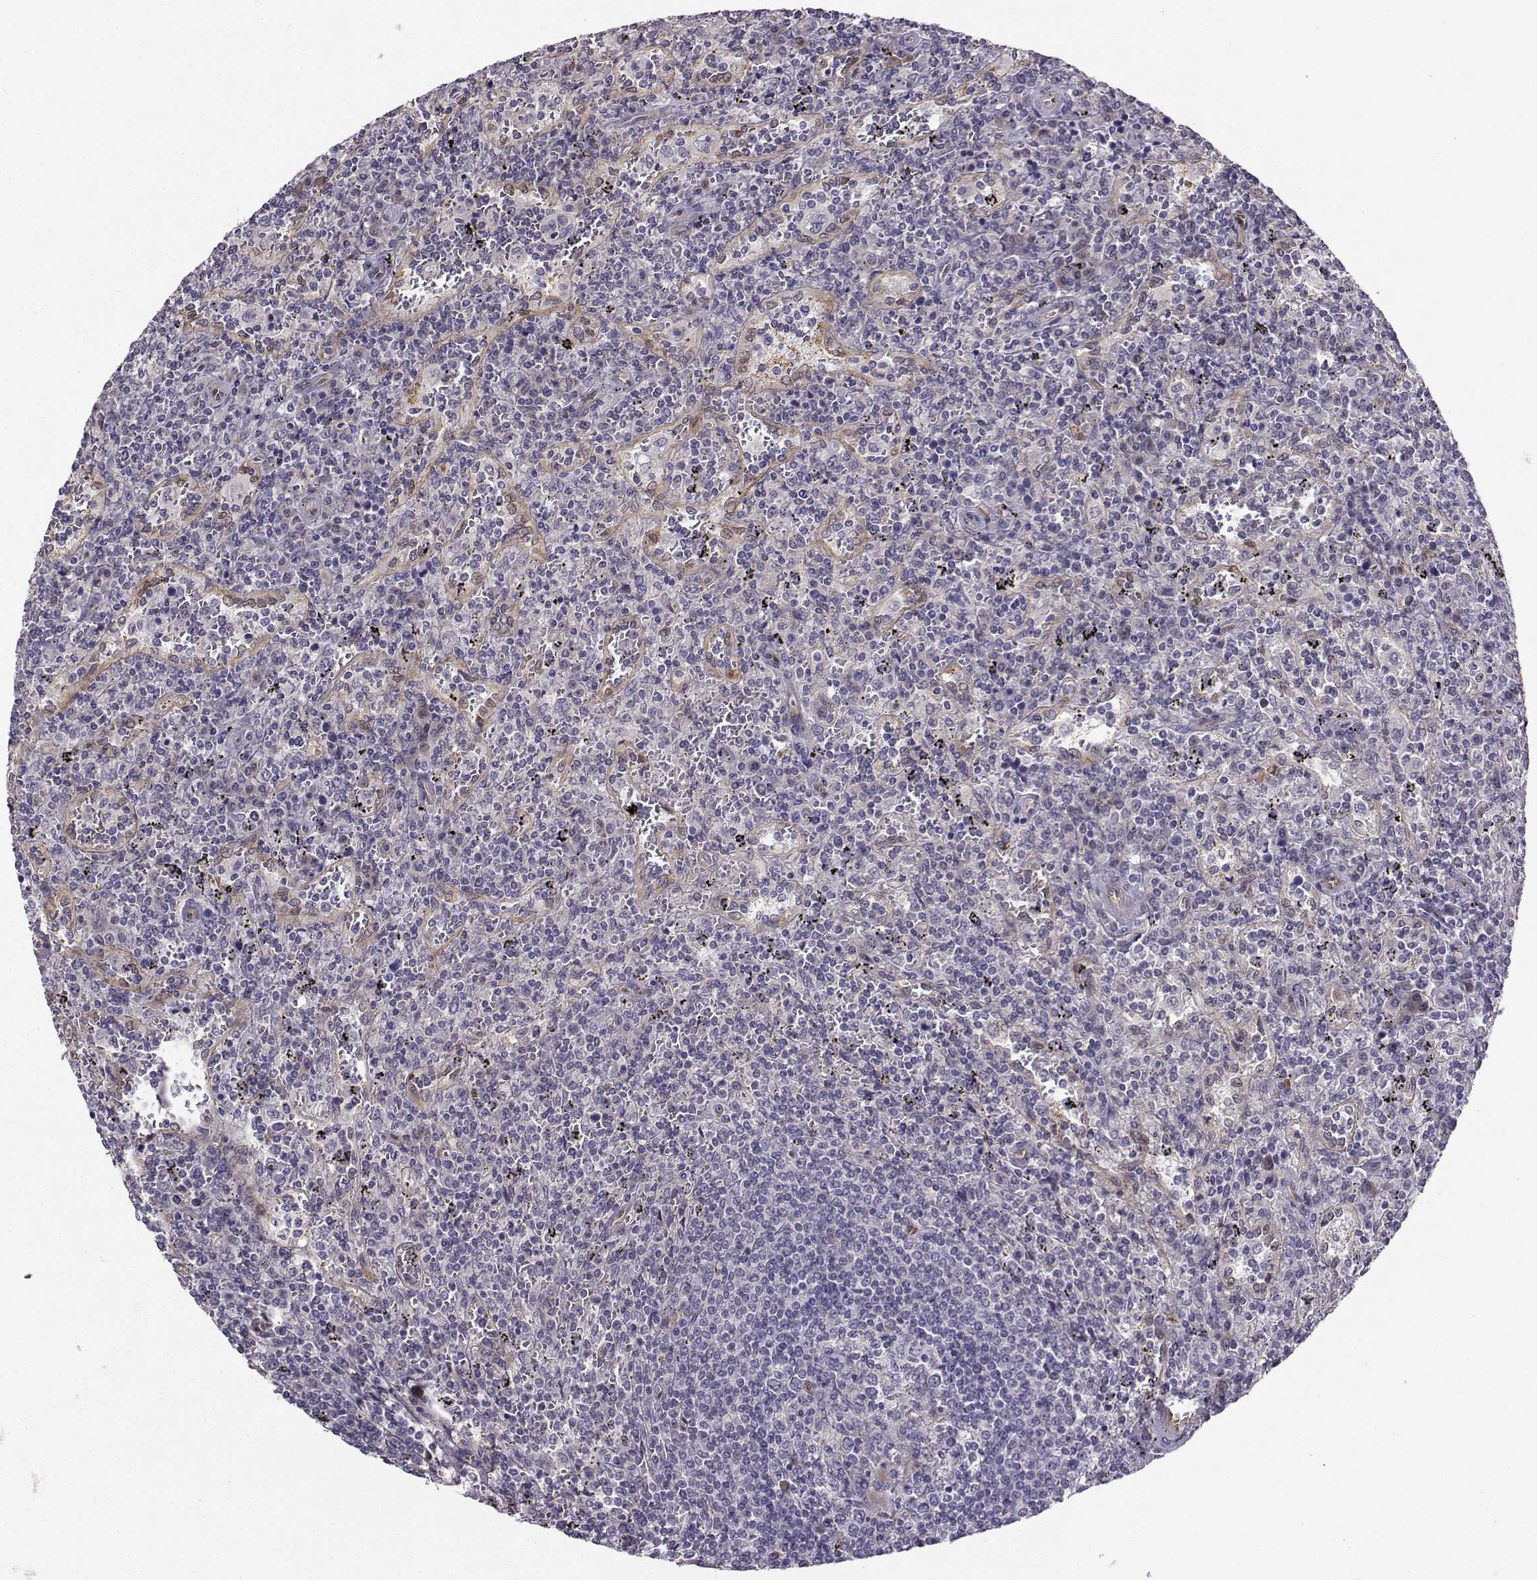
{"staining": {"intensity": "negative", "quantity": "none", "location": "none"}, "tissue": "lymphoma", "cell_type": "Tumor cells", "image_type": "cancer", "snomed": [{"axis": "morphology", "description": "Malignant lymphoma, non-Hodgkin's type, Low grade"}, {"axis": "topography", "description": "Spleen"}], "caption": "IHC of lymphoma demonstrates no expression in tumor cells. (DAB (3,3'-diaminobenzidine) IHC visualized using brightfield microscopy, high magnification).", "gene": "NQO1", "patient": {"sex": "male", "age": 62}}